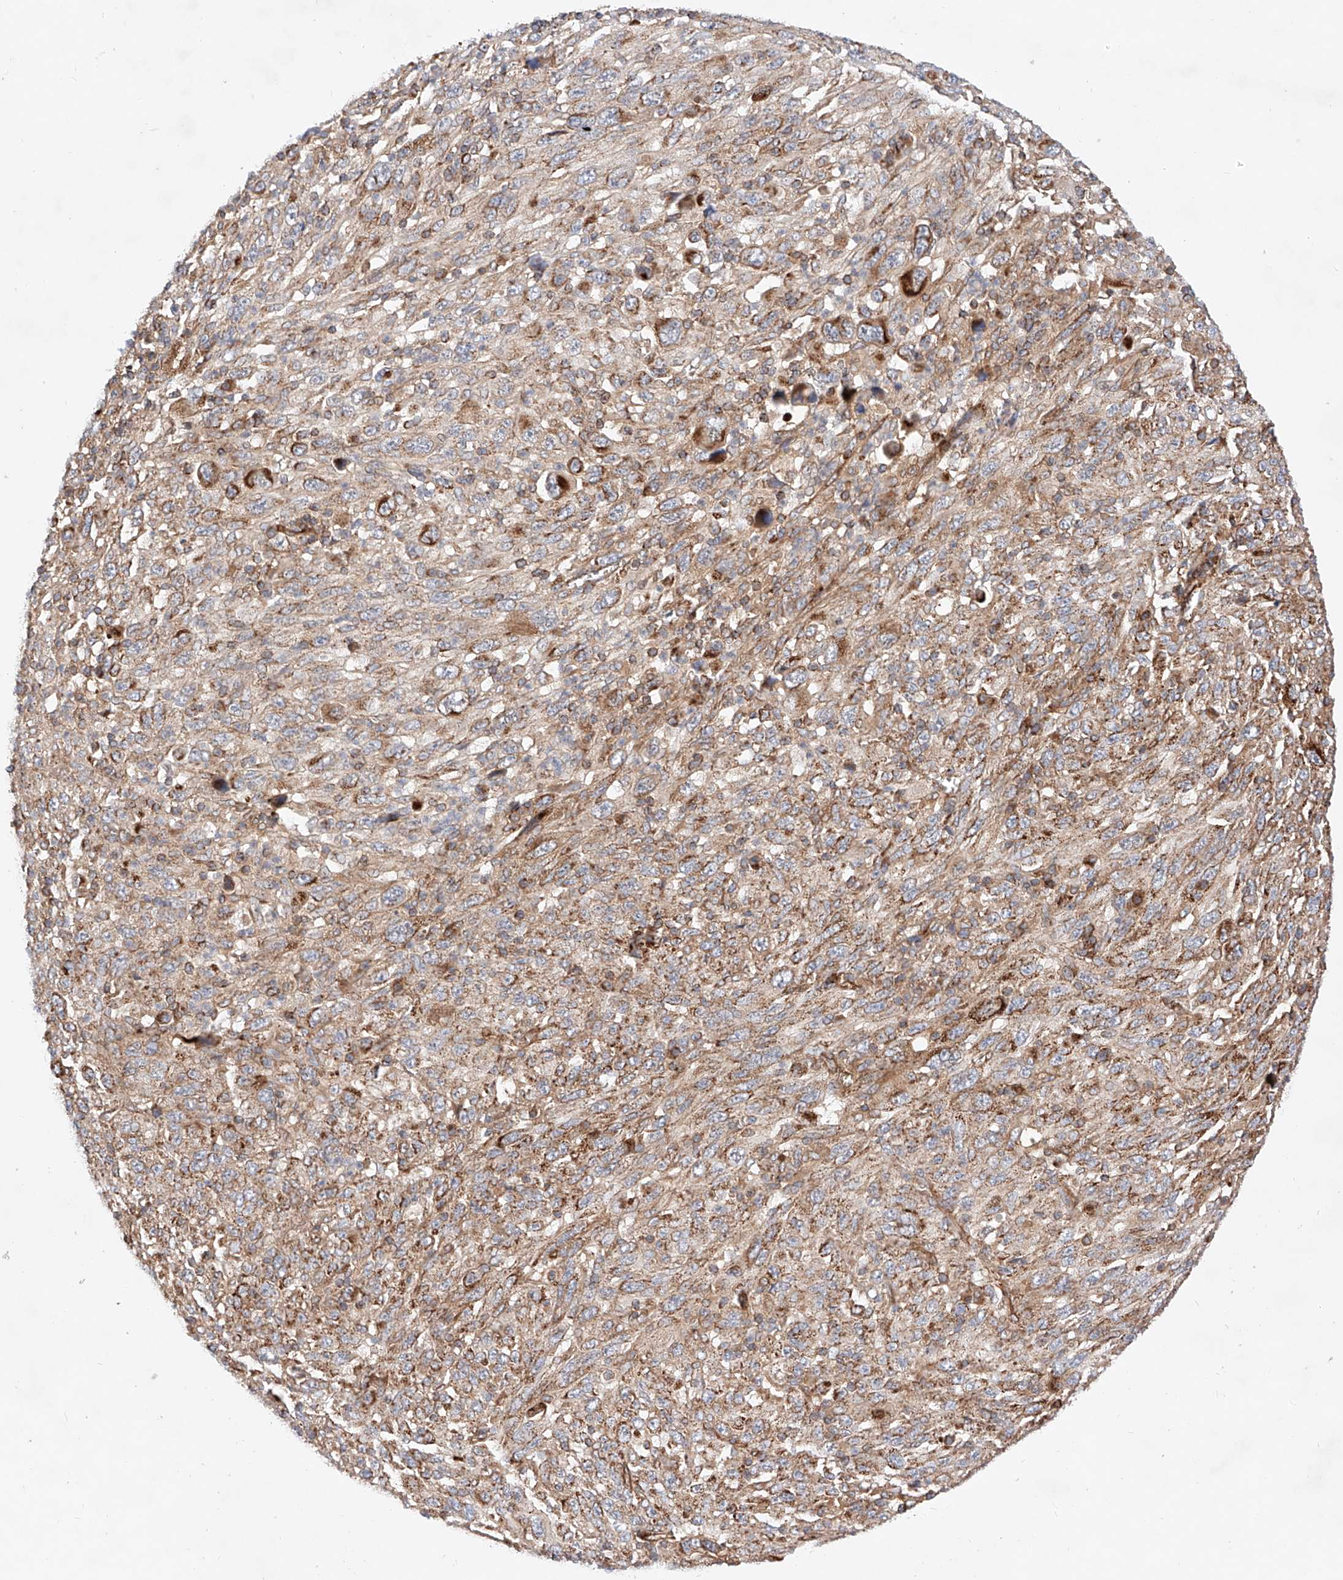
{"staining": {"intensity": "moderate", "quantity": ">75%", "location": "cytoplasmic/membranous"}, "tissue": "melanoma", "cell_type": "Tumor cells", "image_type": "cancer", "snomed": [{"axis": "morphology", "description": "Malignant melanoma, Metastatic site"}, {"axis": "topography", "description": "Skin"}], "caption": "Immunohistochemical staining of human malignant melanoma (metastatic site) demonstrates medium levels of moderate cytoplasmic/membranous protein expression in about >75% of tumor cells.", "gene": "NR1D1", "patient": {"sex": "female", "age": 56}}